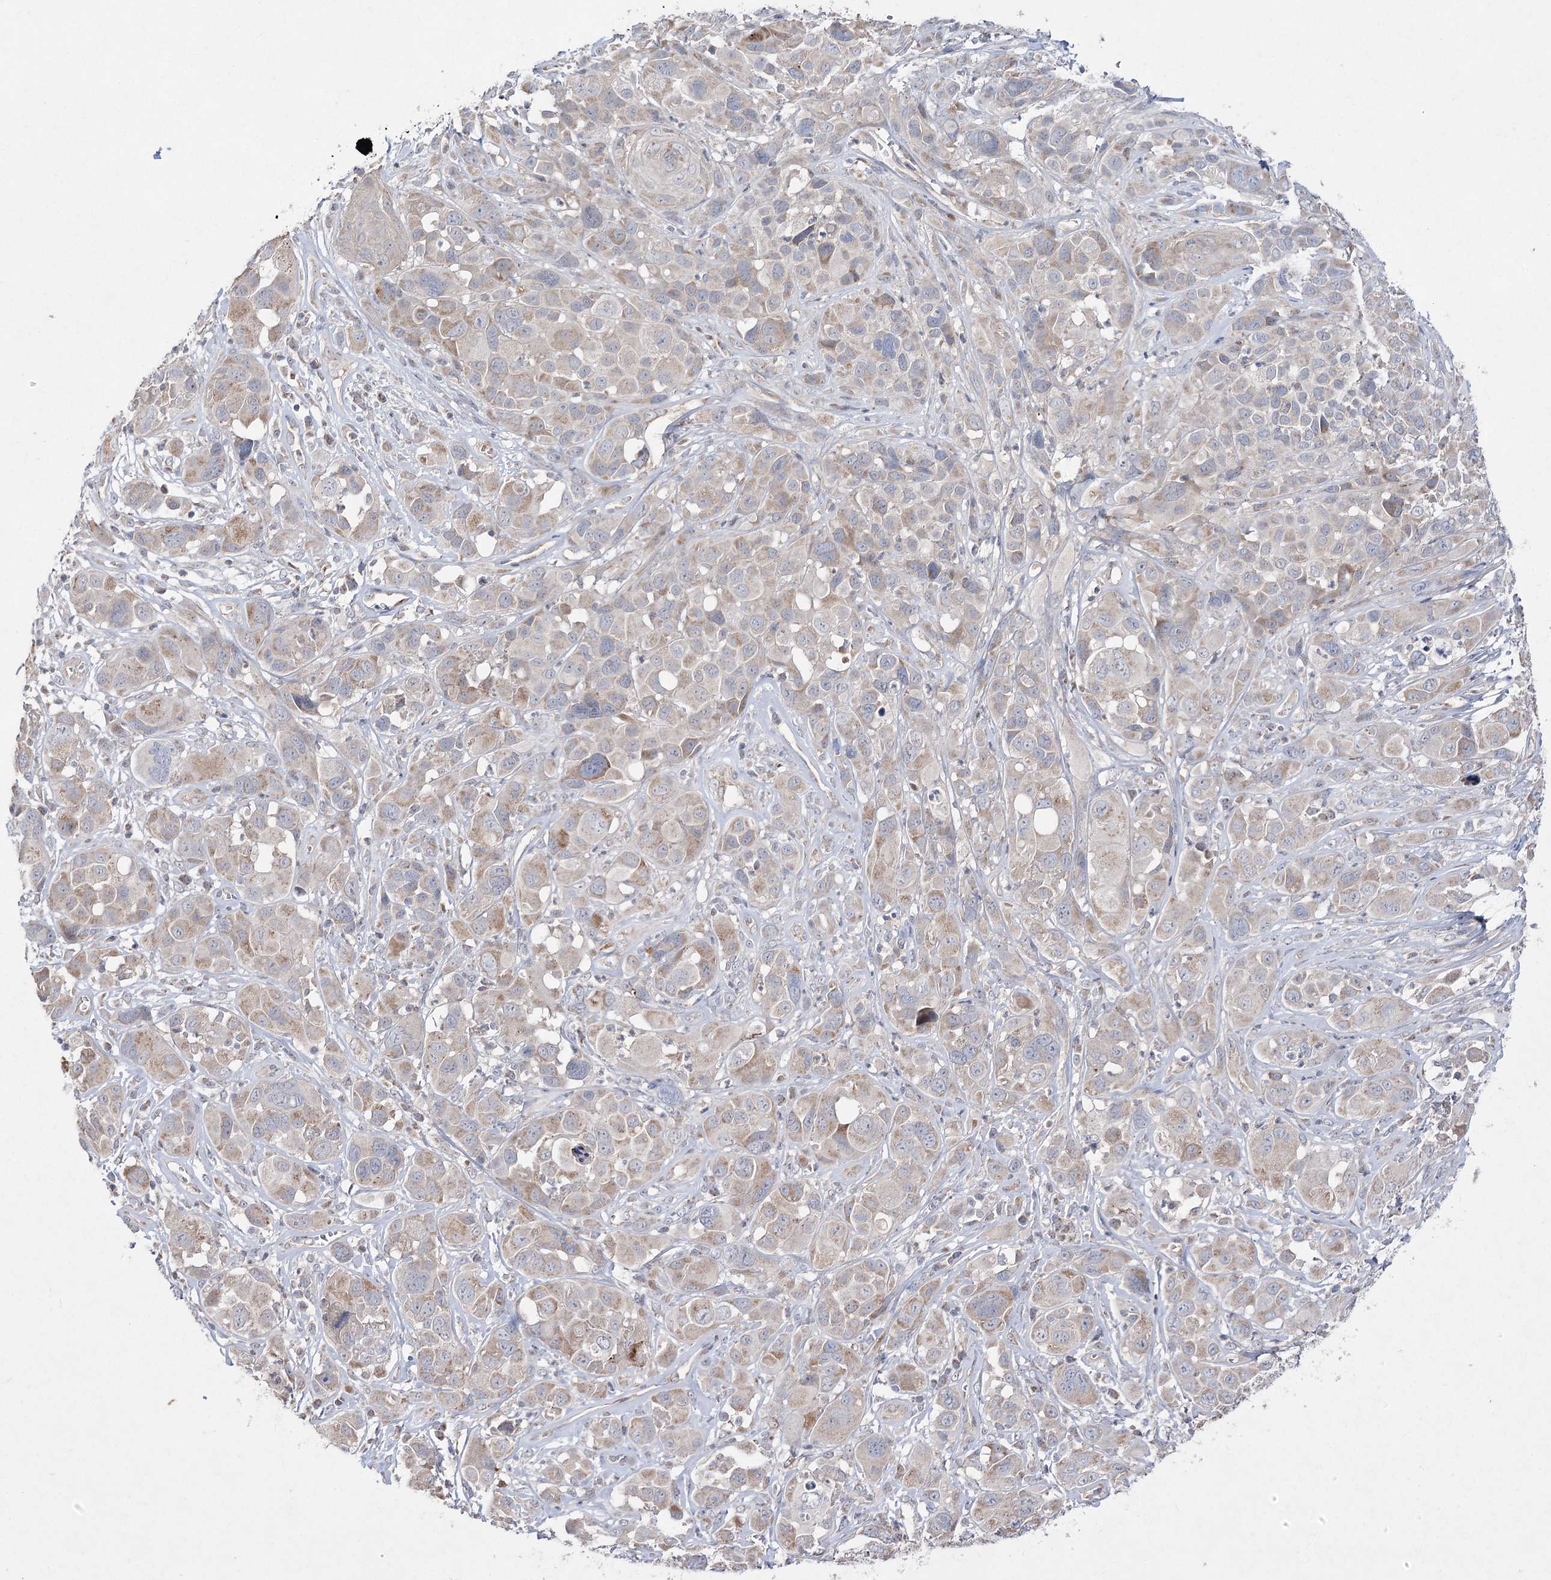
{"staining": {"intensity": "weak", "quantity": "25%-75%", "location": "cytoplasmic/membranous"}, "tissue": "melanoma", "cell_type": "Tumor cells", "image_type": "cancer", "snomed": [{"axis": "morphology", "description": "Malignant melanoma, NOS"}, {"axis": "topography", "description": "Skin of trunk"}], "caption": "Protein expression analysis of malignant melanoma shows weak cytoplasmic/membranous staining in about 25%-75% of tumor cells. (Brightfield microscopy of DAB IHC at high magnification).", "gene": "FANCL", "patient": {"sex": "male", "age": 71}}